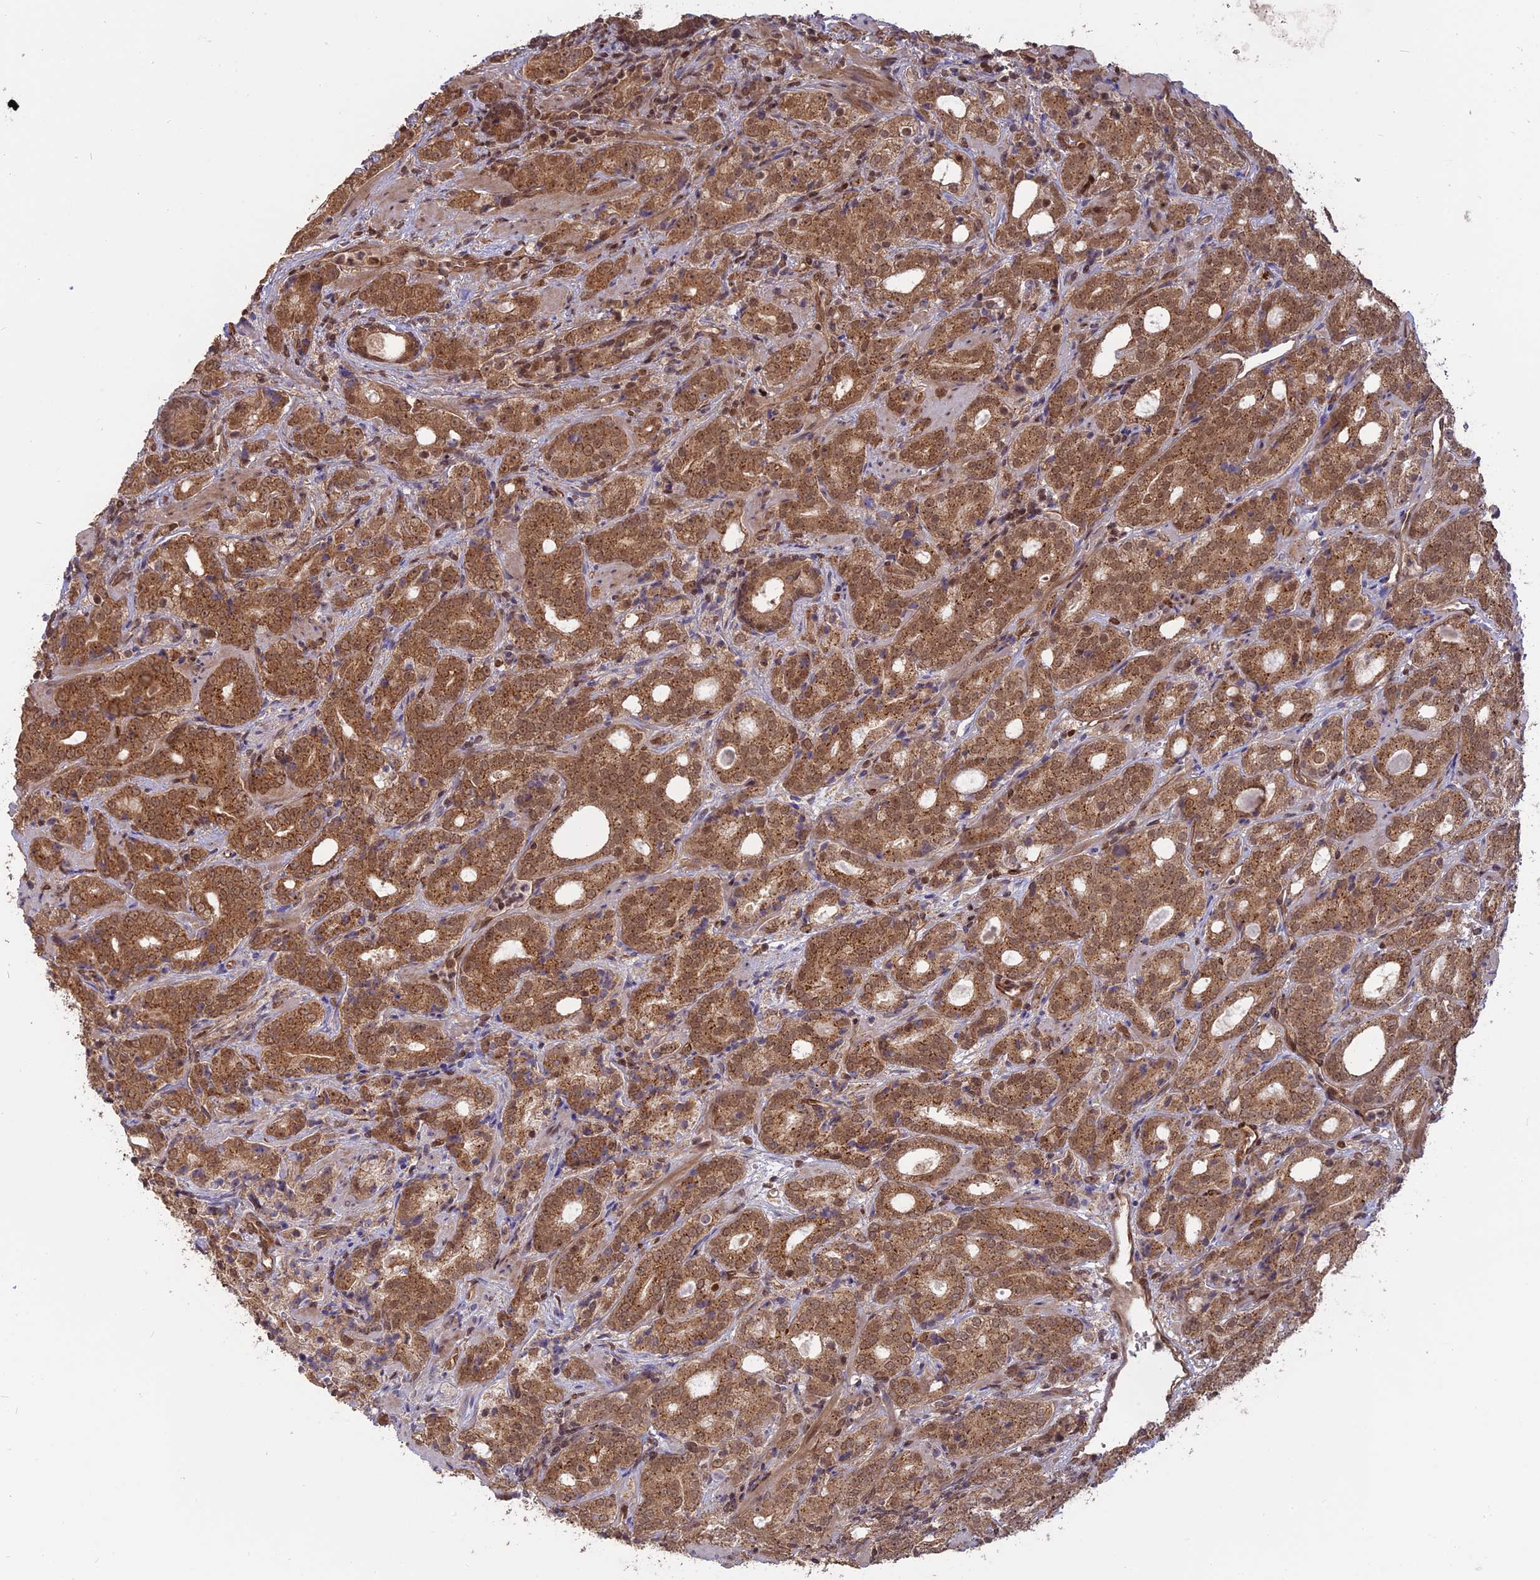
{"staining": {"intensity": "moderate", "quantity": ">75%", "location": "cytoplasmic/membranous,nuclear"}, "tissue": "prostate cancer", "cell_type": "Tumor cells", "image_type": "cancer", "snomed": [{"axis": "morphology", "description": "Adenocarcinoma, High grade"}, {"axis": "topography", "description": "Prostate"}], "caption": "Prostate cancer tissue demonstrates moderate cytoplasmic/membranous and nuclear expression in approximately >75% of tumor cells, visualized by immunohistochemistry.", "gene": "PKIG", "patient": {"sex": "male", "age": 64}}